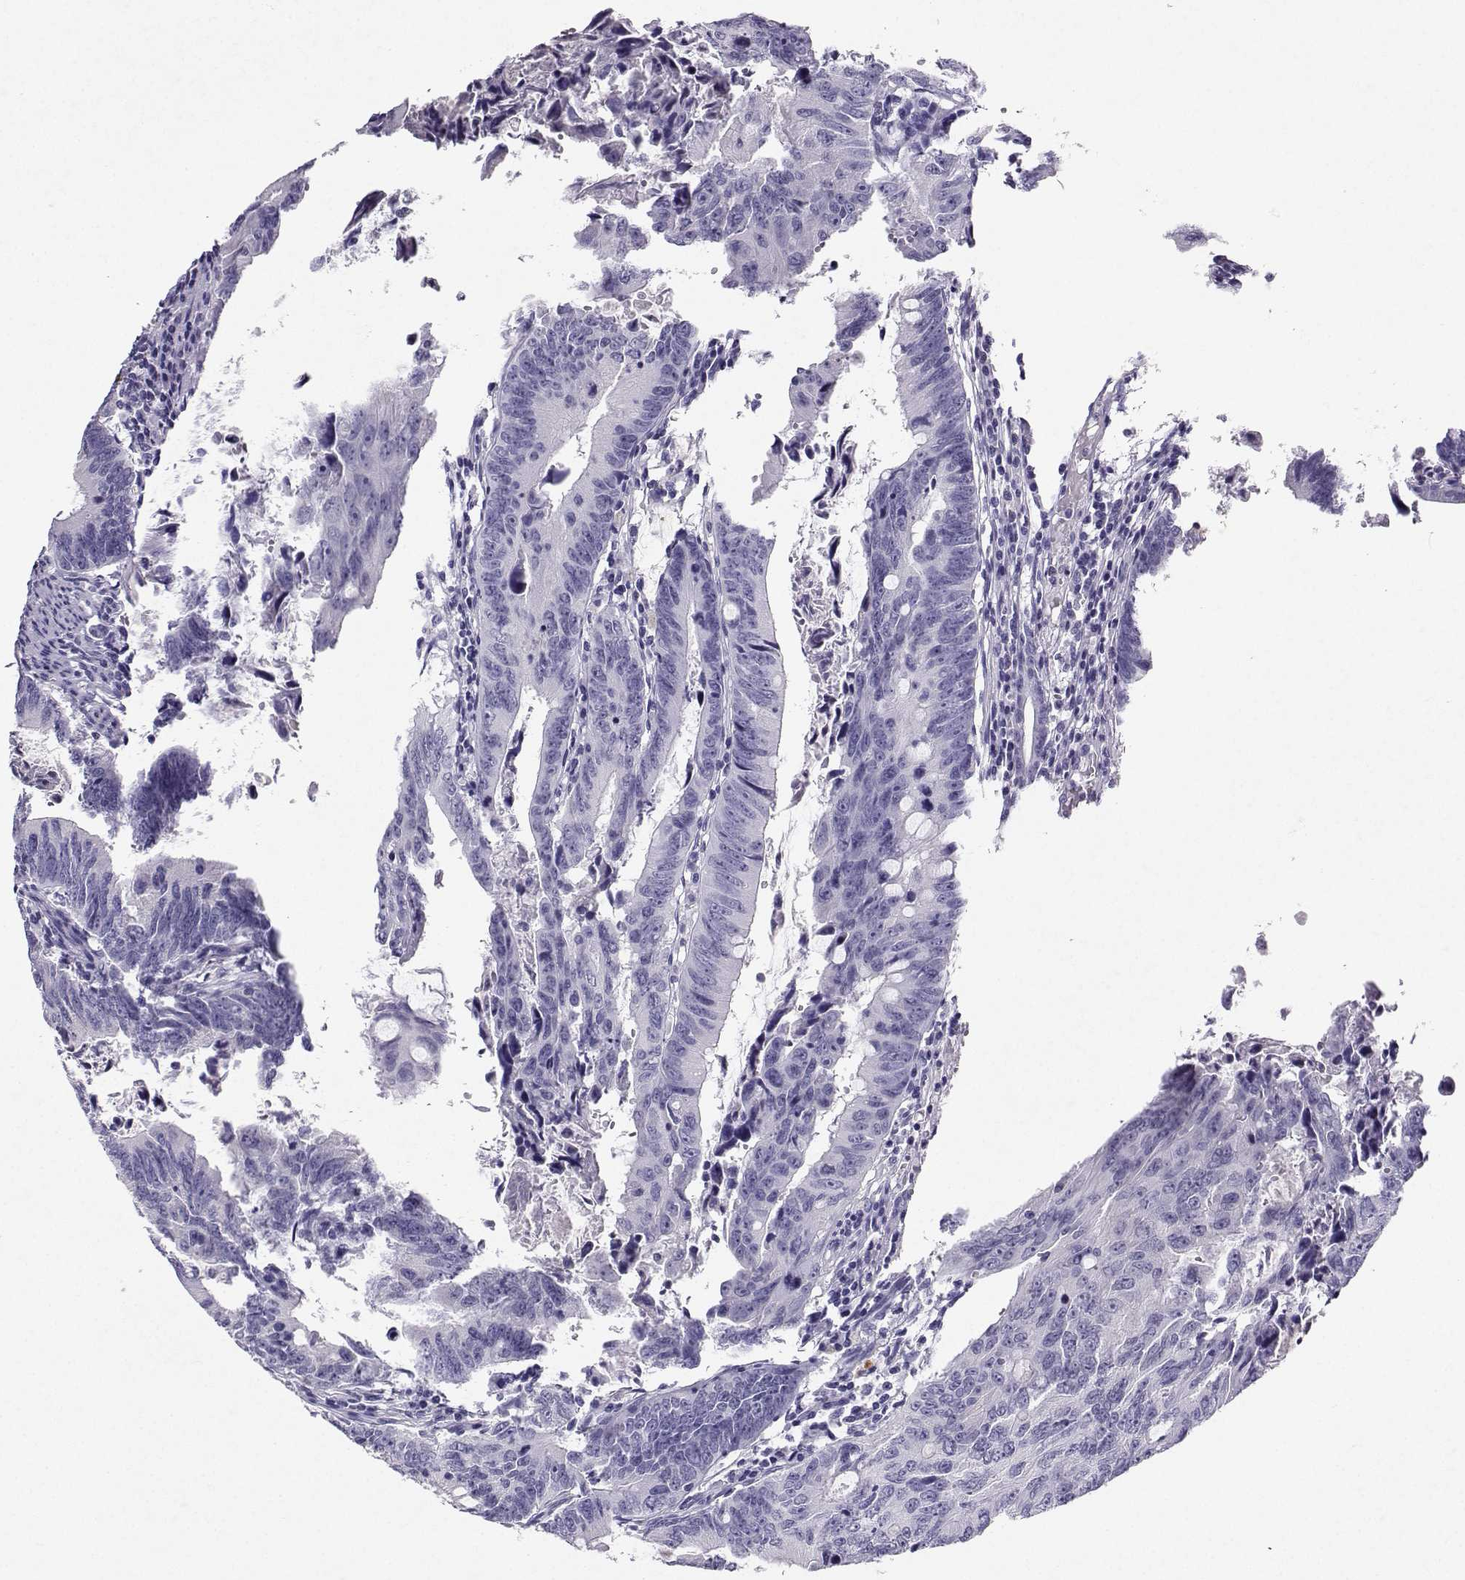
{"staining": {"intensity": "negative", "quantity": "none", "location": "none"}, "tissue": "colorectal cancer", "cell_type": "Tumor cells", "image_type": "cancer", "snomed": [{"axis": "morphology", "description": "Adenocarcinoma, NOS"}, {"axis": "topography", "description": "Colon"}], "caption": "A histopathology image of colorectal cancer (adenocarcinoma) stained for a protein shows no brown staining in tumor cells.", "gene": "GRIK4", "patient": {"sex": "female", "age": 87}}